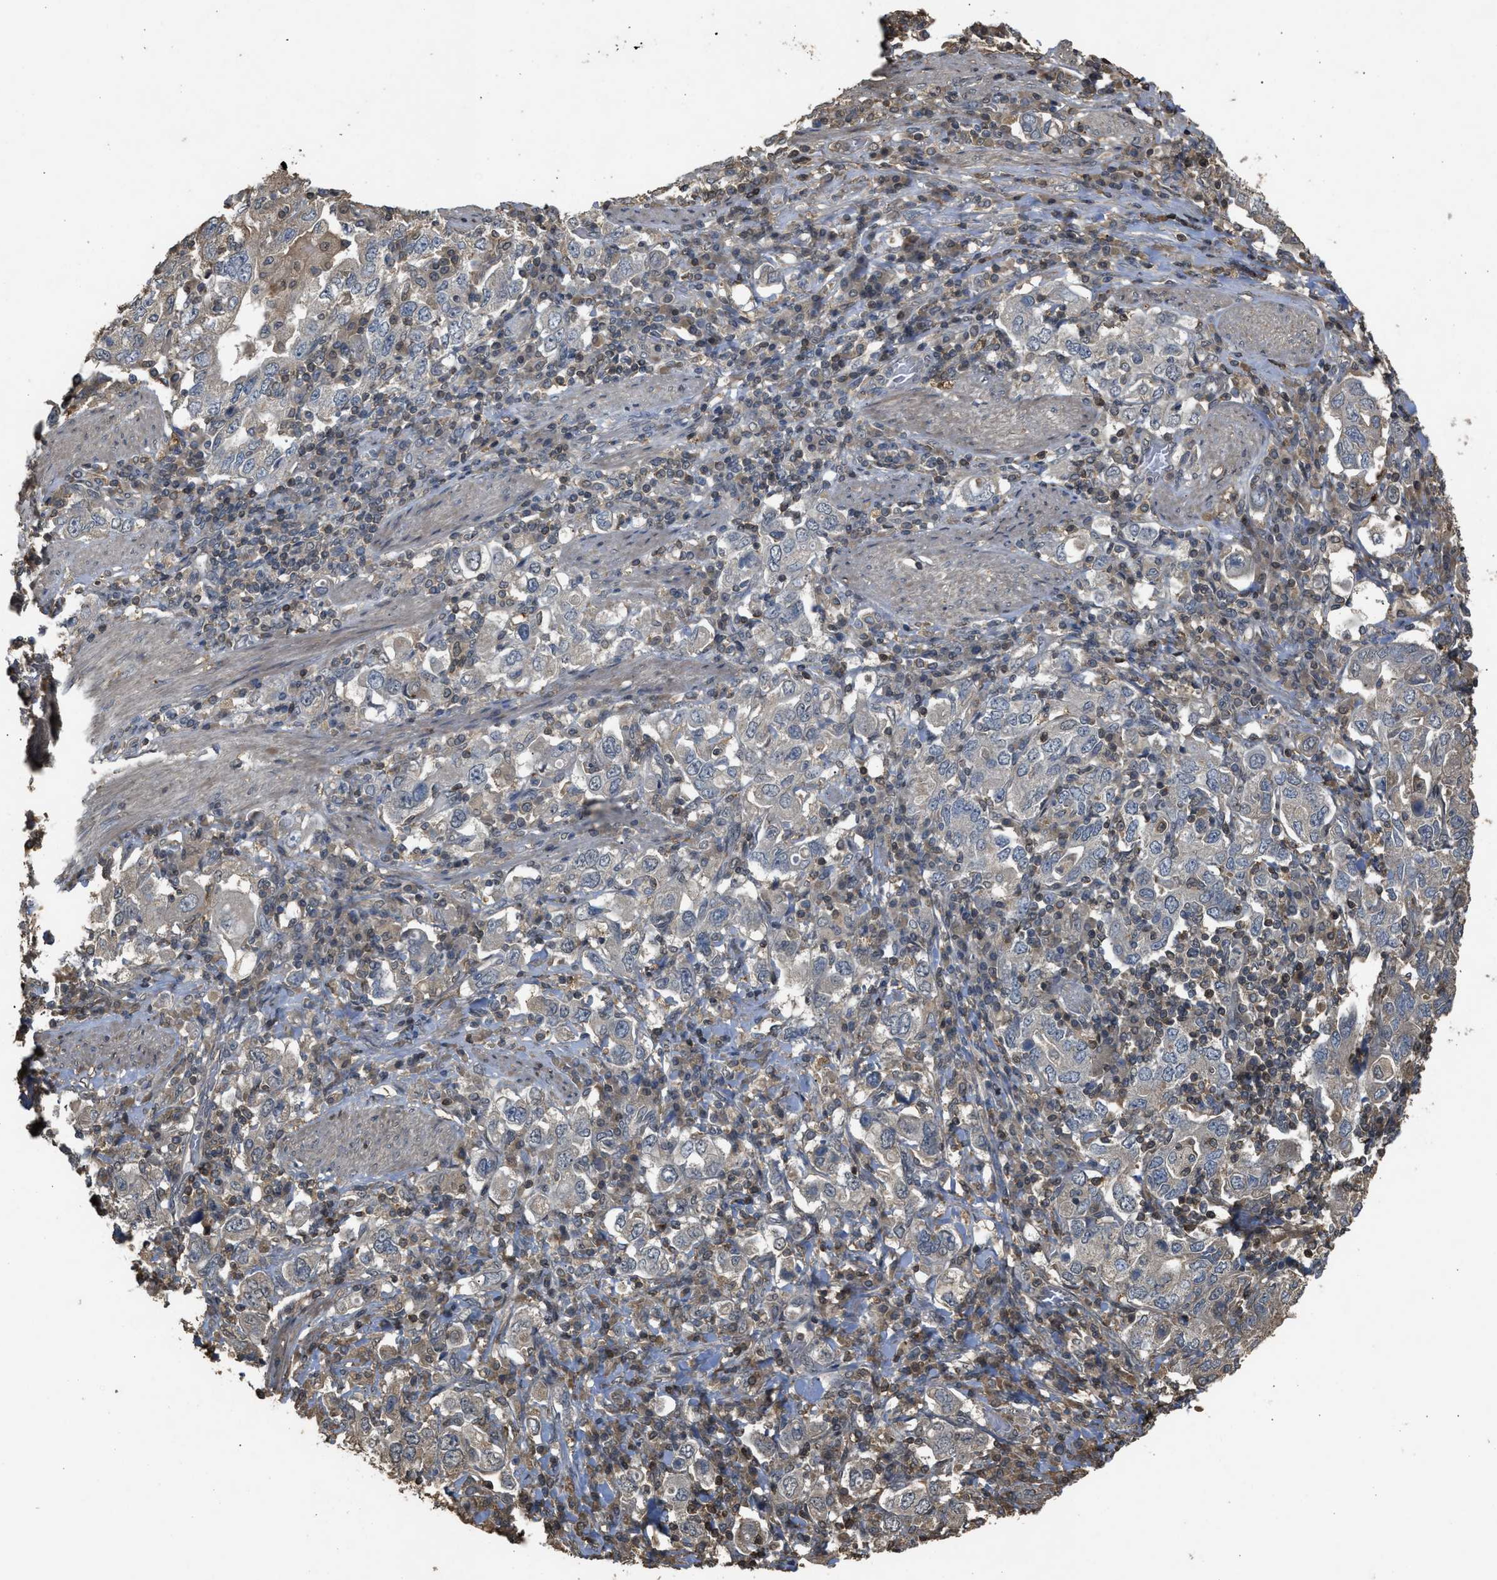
{"staining": {"intensity": "negative", "quantity": "none", "location": "none"}, "tissue": "stomach cancer", "cell_type": "Tumor cells", "image_type": "cancer", "snomed": [{"axis": "morphology", "description": "Adenocarcinoma, NOS"}, {"axis": "topography", "description": "Stomach, upper"}], "caption": "Immunohistochemistry (IHC) photomicrograph of human adenocarcinoma (stomach) stained for a protein (brown), which shows no expression in tumor cells.", "gene": "ARHGDIA", "patient": {"sex": "male", "age": 62}}